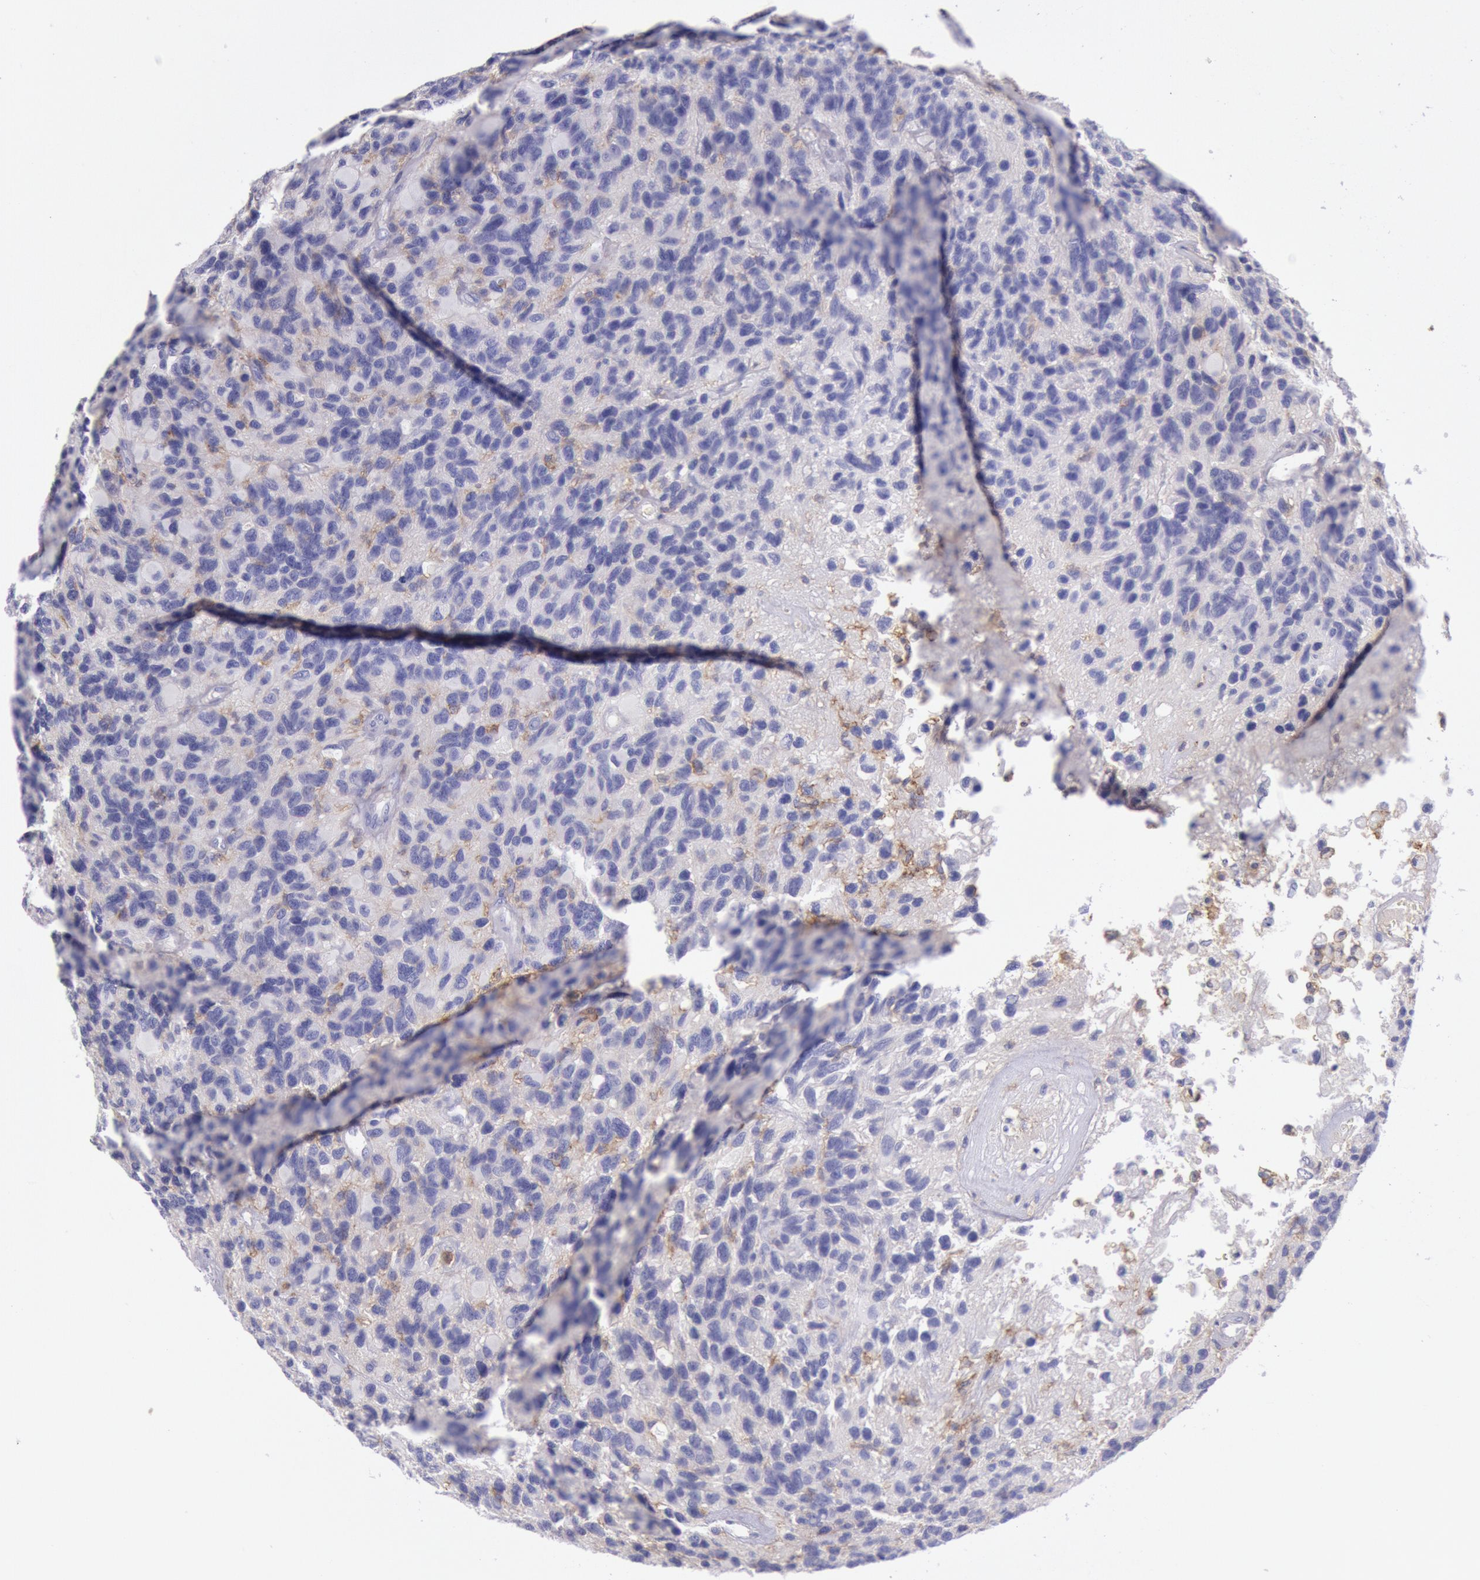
{"staining": {"intensity": "negative", "quantity": "none", "location": "none"}, "tissue": "glioma", "cell_type": "Tumor cells", "image_type": "cancer", "snomed": [{"axis": "morphology", "description": "Glioma, malignant, High grade"}, {"axis": "topography", "description": "Brain"}], "caption": "Tumor cells show no significant protein expression in glioma.", "gene": "LYN", "patient": {"sex": "male", "age": 77}}